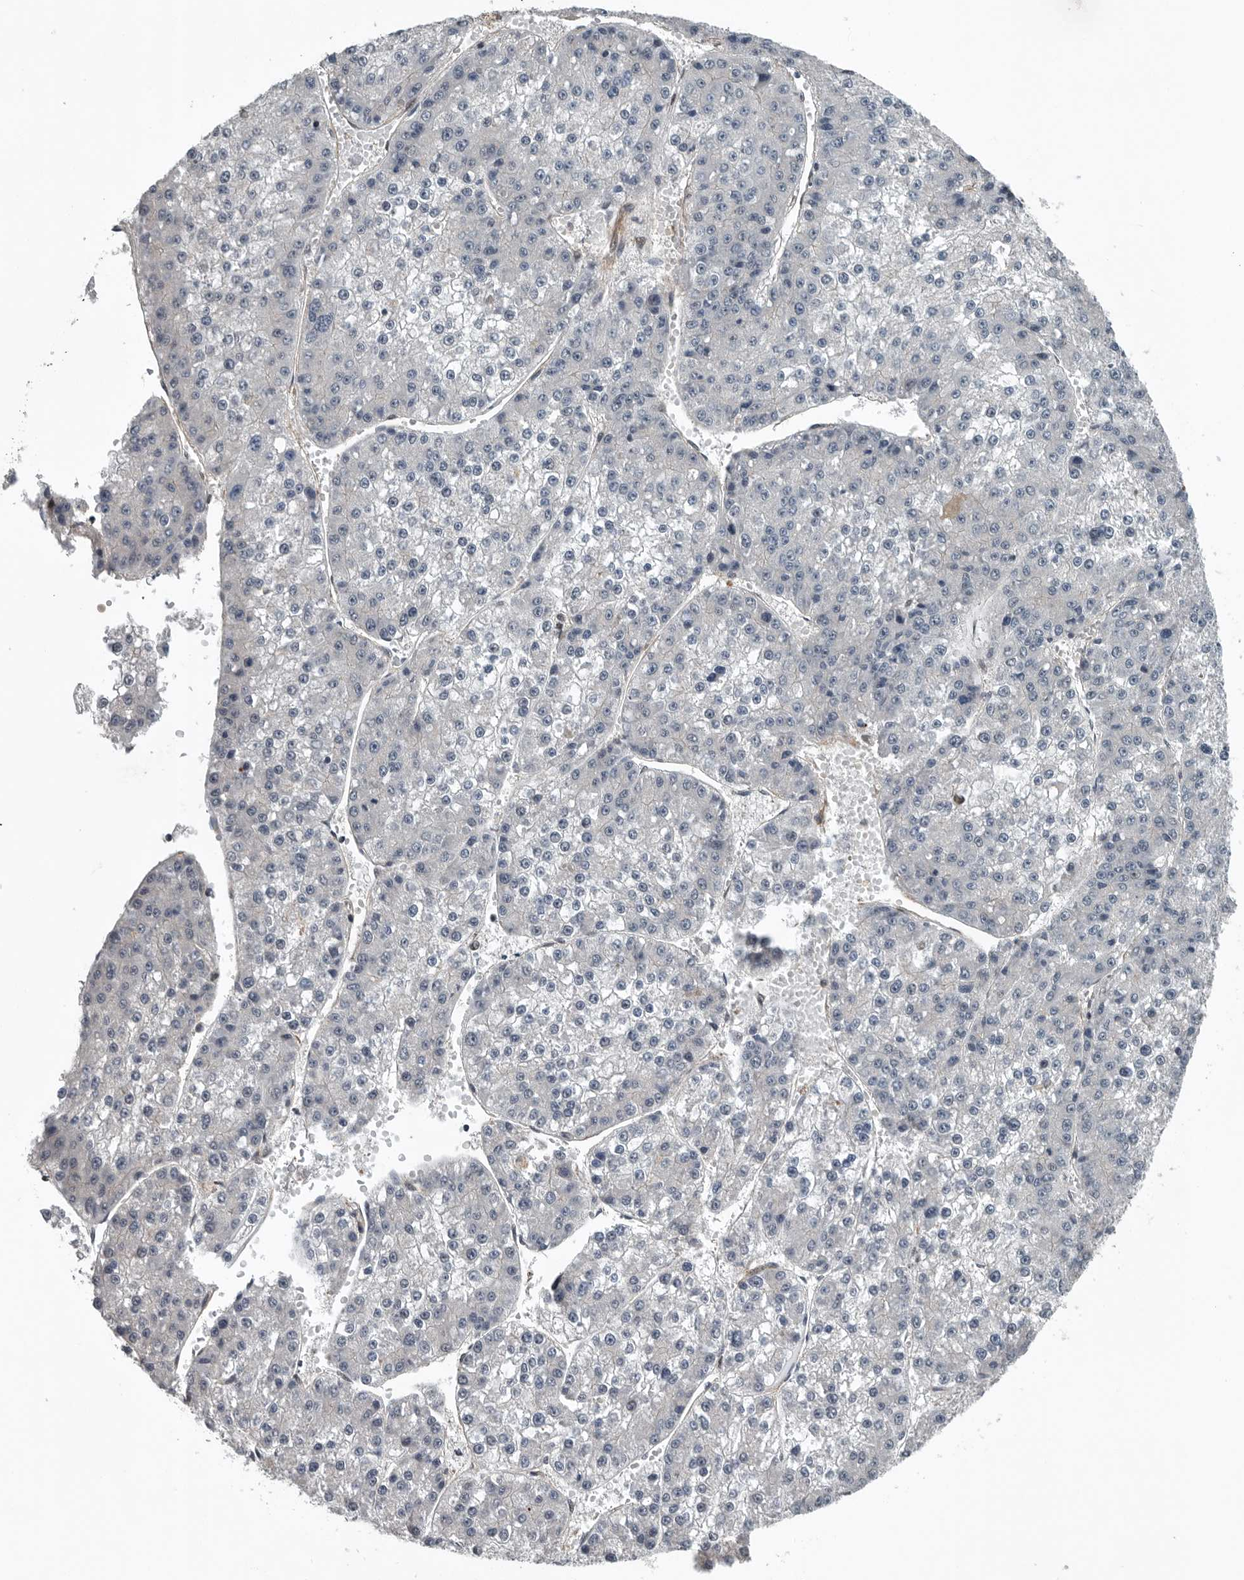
{"staining": {"intensity": "negative", "quantity": "none", "location": "none"}, "tissue": "liver cancer", "cell_type": "Tumor cells", "image_type": "cancer", "snomed": [{"axis": "morphology", "description": "Carcinoma, Hepatocellular, NOS"}, {"axis": "topography", "description": "Liver"}], "caption": "A photomicrograph of human liver cancer is negative for staining in tumor cells.", "gene": "SENP7", "patient": {"sex": "female", "age": 73}}